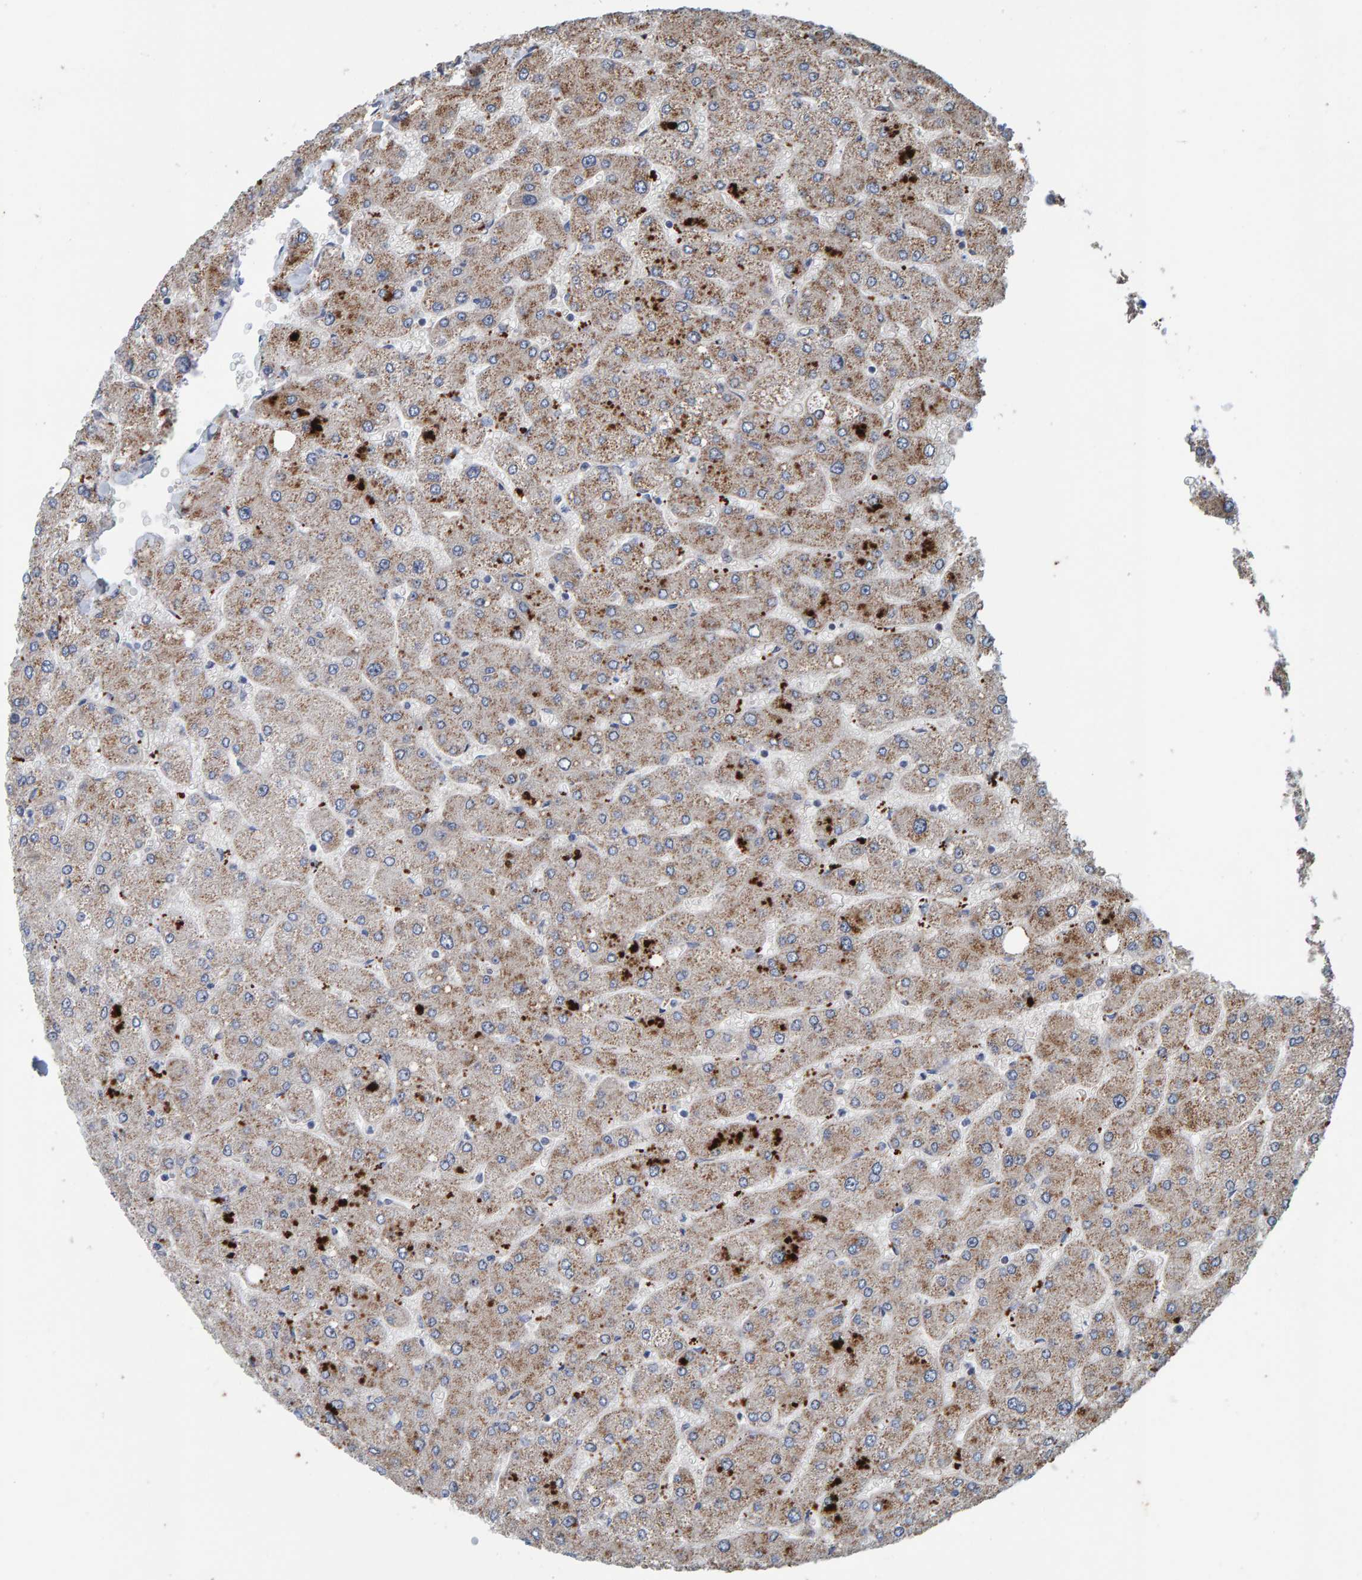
{"staining": {"intensity": "negative", "quantity": "none", "location": "none"}, "tissue": "liver", "cell_type": "Cholangiocytes", "image_type": "normal", "snomed": [{"axis": "morphology", "description": "Normal tissue, NOS"}, {"axis": "topography", "description": "Liver"}], "caption": "Immunohistochemistry photomicrograph of normal liver stained for a protein (brown), which reveals no expression in cholangiocytes.", "gene": "CCDC25", "patient": {"sex": "male", "age": 55}}